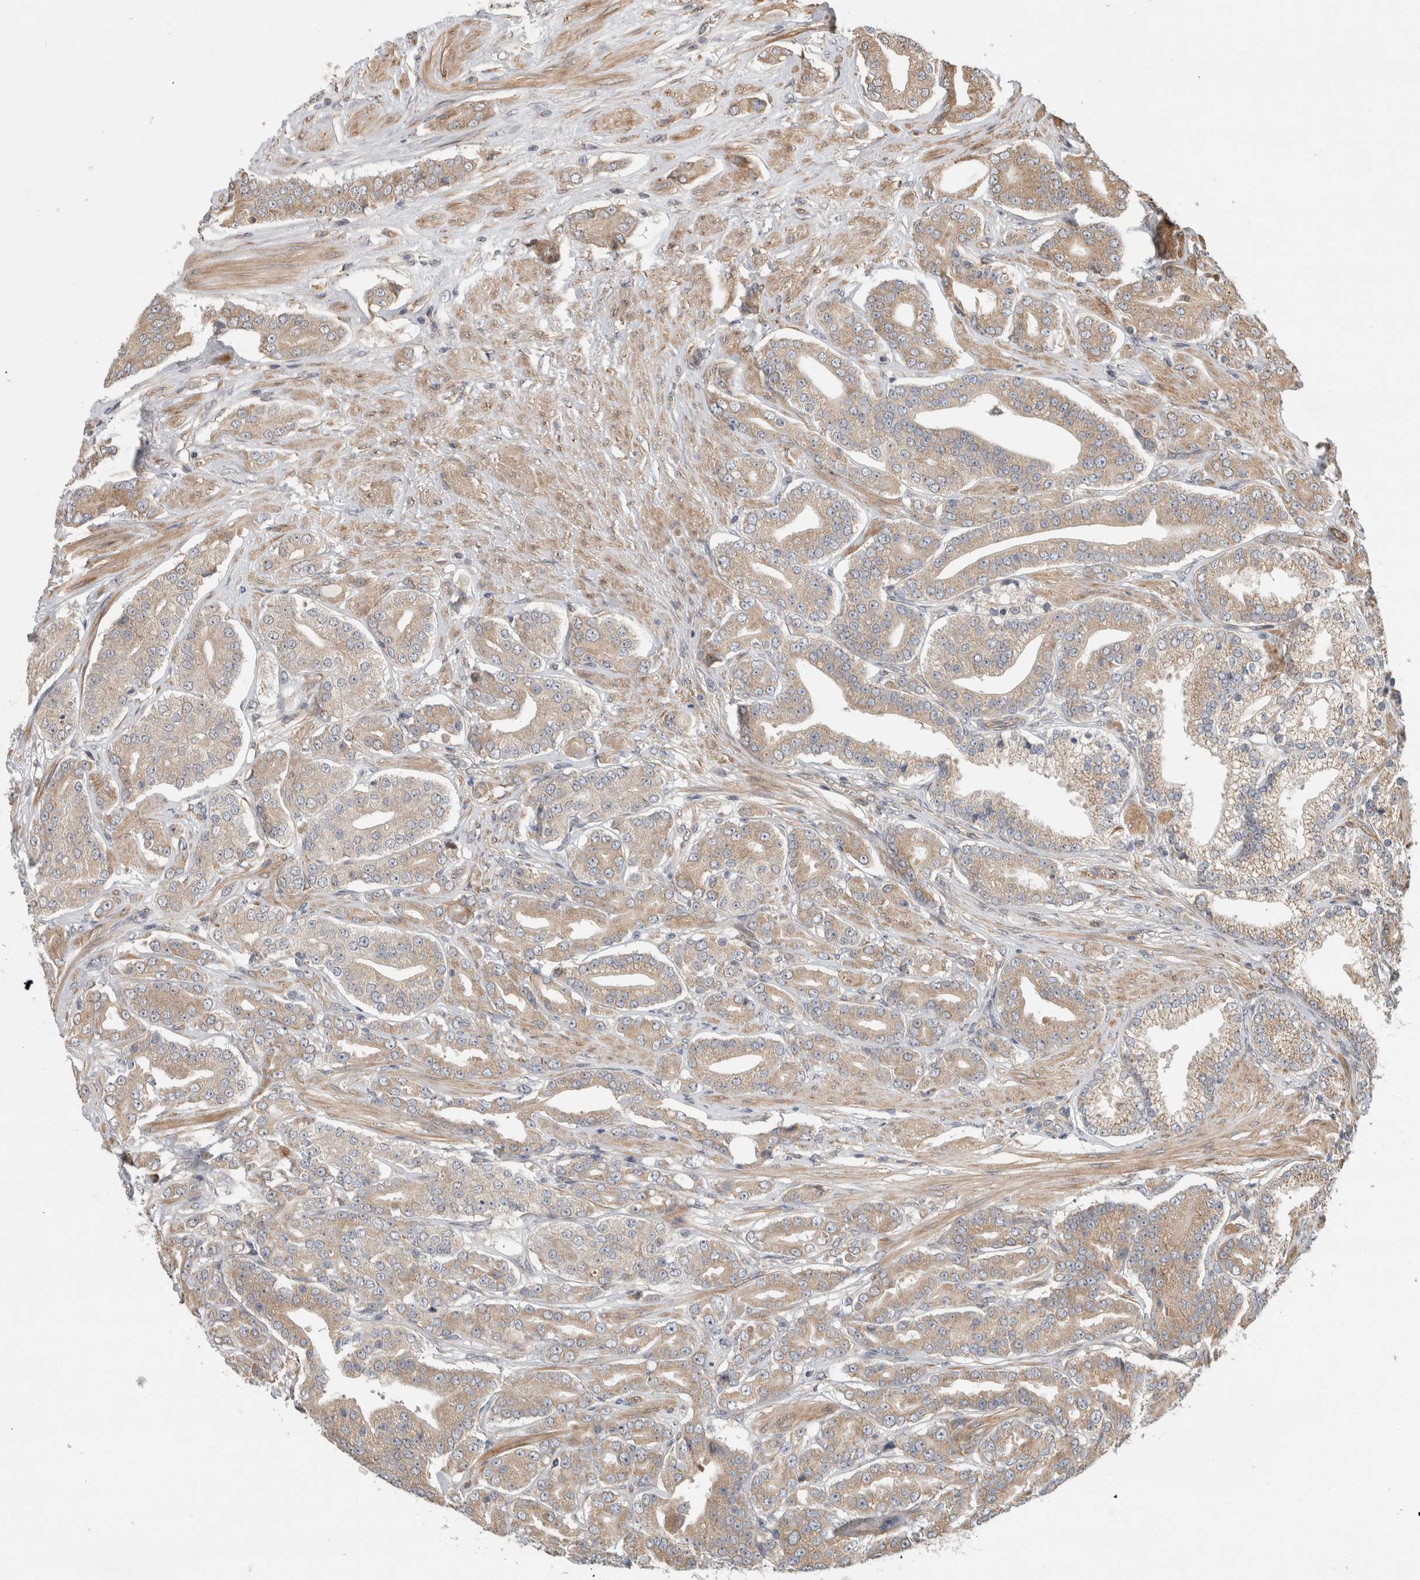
{"staining": {"intensity": "weak", "quantity": ">75%", "location": "cytoplasmic/membranous"}, "tissue": "prostate cancer", "cell_type": "Tumor cells", "image_type": "cancer", "snomed": [{"axis": "morphology", "description": "Adenocarcinoma, High grade"}, {"axis": "topography", "description": "Prostate"}], "caption": "Immunohistochemistry (DAB) staining of prostate cancer (high-grade adenocarcinoma) exhibits weak cytoplasmic/membranous protein expression in about >75% of tumor cells.", "gene": "TUBD1", "patient": {"sex": "male", "age": 71}}